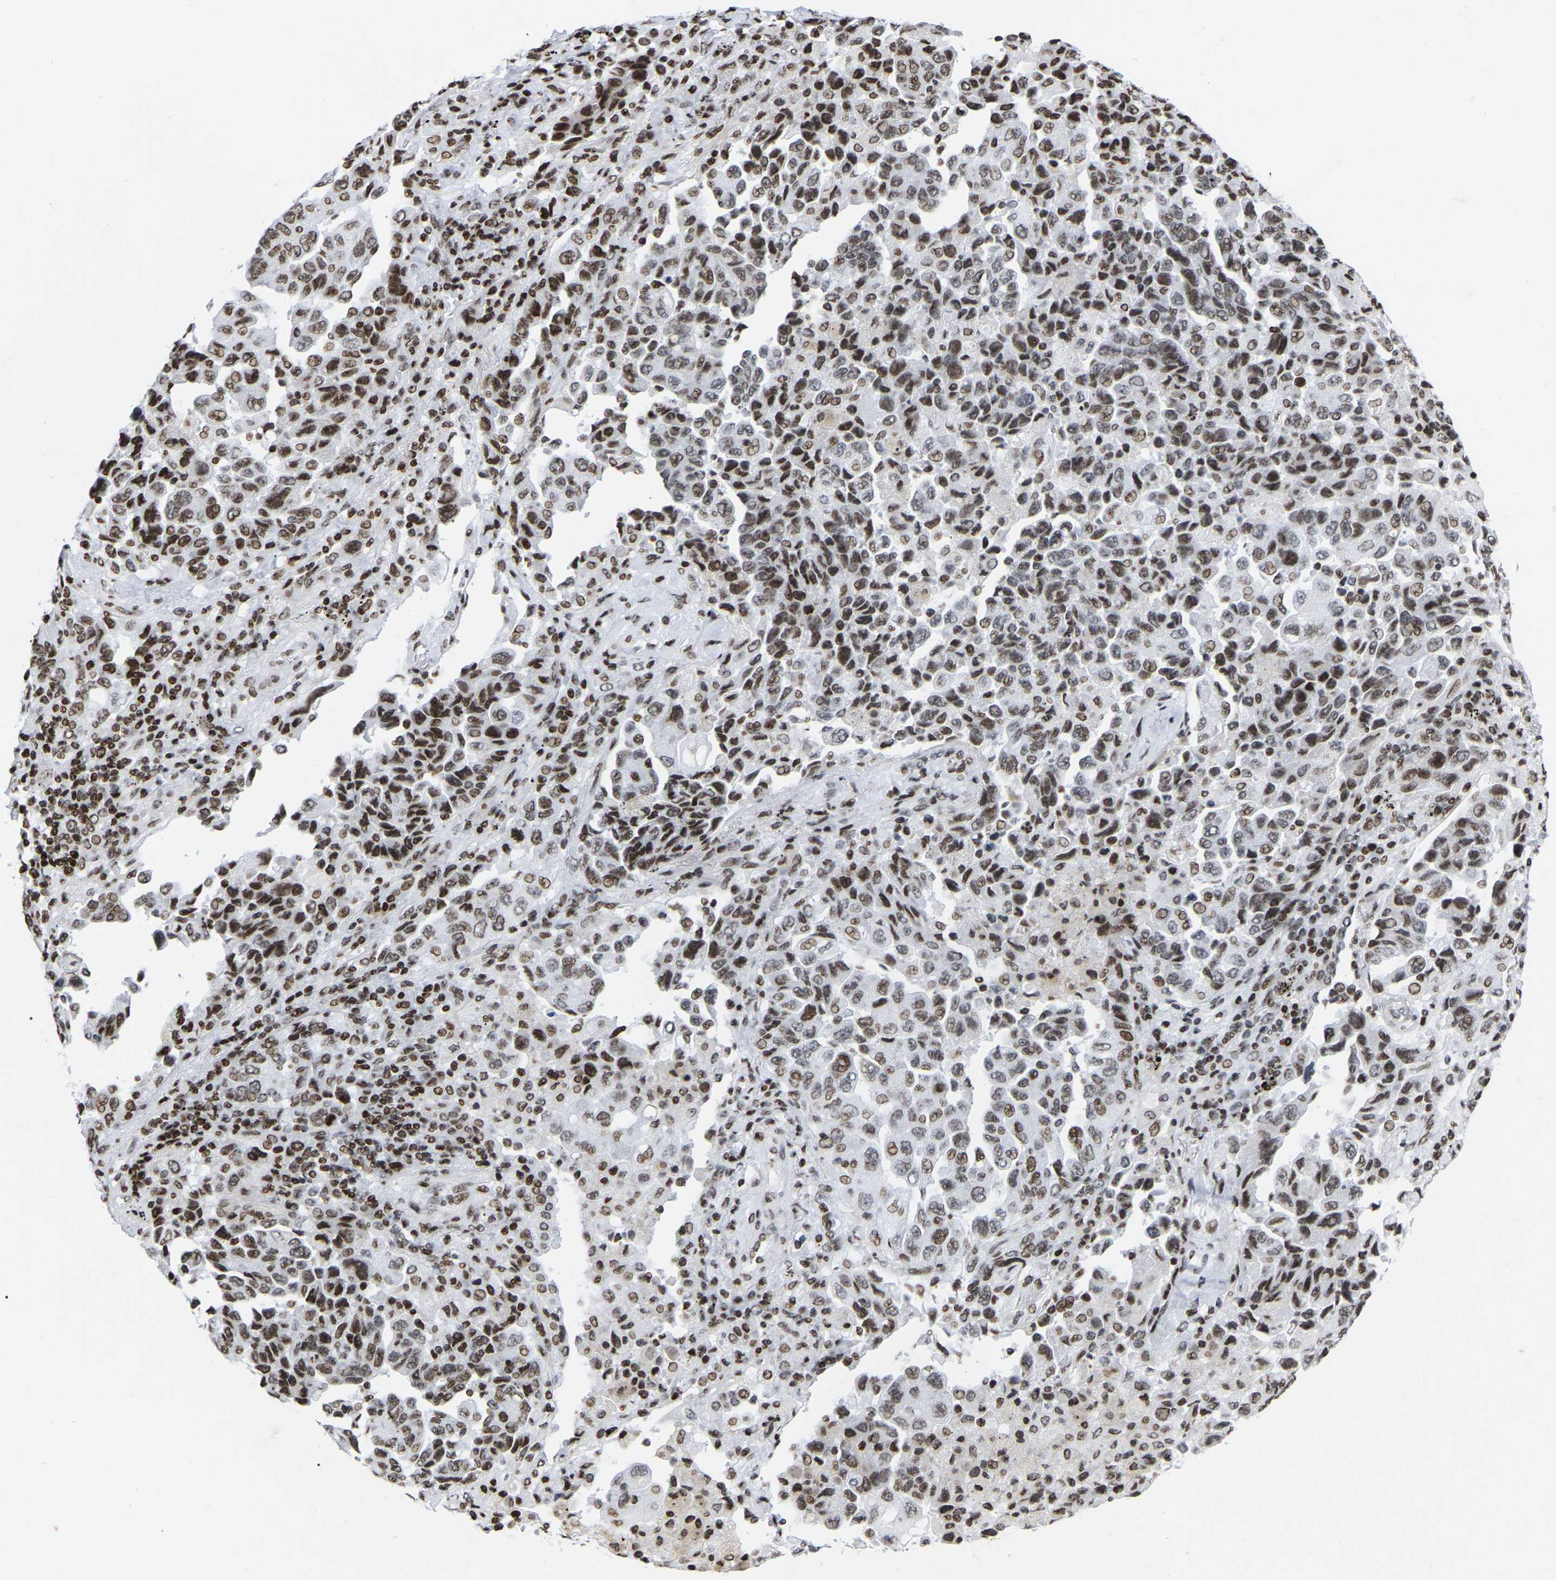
{"staining": {"intensity": "moderate", "quantity": "25%-75%", "location": "nuclear"}, "tissue": "lung cancer", "cell_type": "Tumor cells", "image_type": "cancer", "snomed": [{"axis": "morphology", "description": "Adenocarcinoma, NOS"}, {"axis": "topography", "description": "Lung"}], "caption": "Immunohistochemistry (IHC) (DAB (3,3'-diaminobenzidine)) staining of human lung cancer (adenocarcinoma) demonstrates moderate nuclear protein positivity in about 25%-75% of tumor cells. The staining was performed using DAB, with brown indicating positive protein expression. Nuclei are stained blue with hematoxylin.", "gene": "PRCC", "patient": {"sex": "female", "age": 51}}